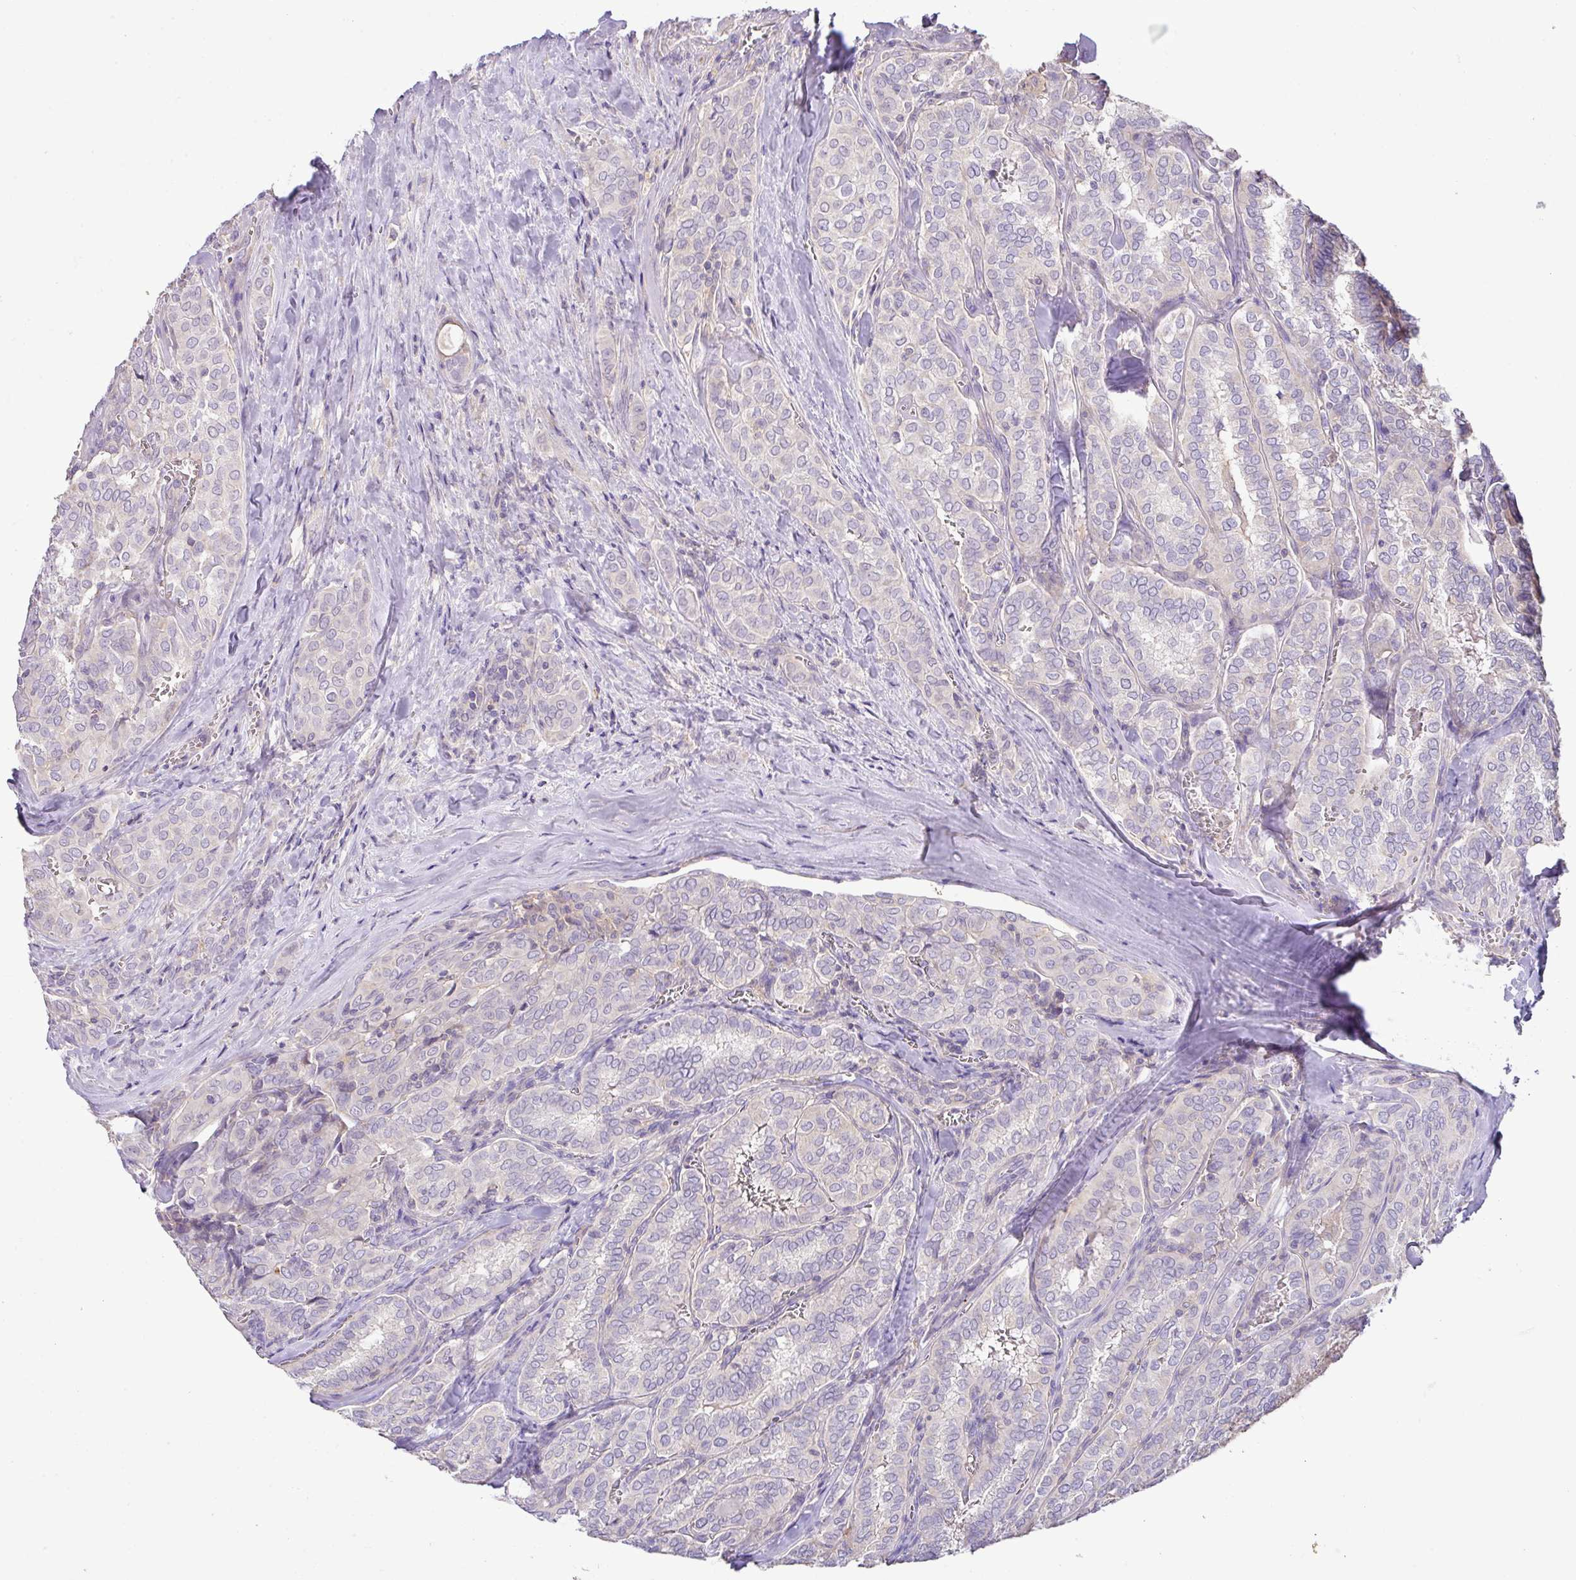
{"staining": {"intensity": "negative", "quantity": "none", "location": "none"}, "tissue": "thyroid cancer", "cell_type": "Tumor cells", "image_type": "cancer", "snomed": [{"axis": "morphology", "description": "Papillary adenocarcinoma, NOS"}, {"axis": "topography", "description": "Thyroid gland"}], "caption": "This micrograph is of thyroid cancer stained with immunohistochemistry to label a protein in brown with the nuclei are counter-stained blue. There is no positivity in tumor cells.", "gene": "HOXC13", "patient": {"sex": "female", "age": 30}}